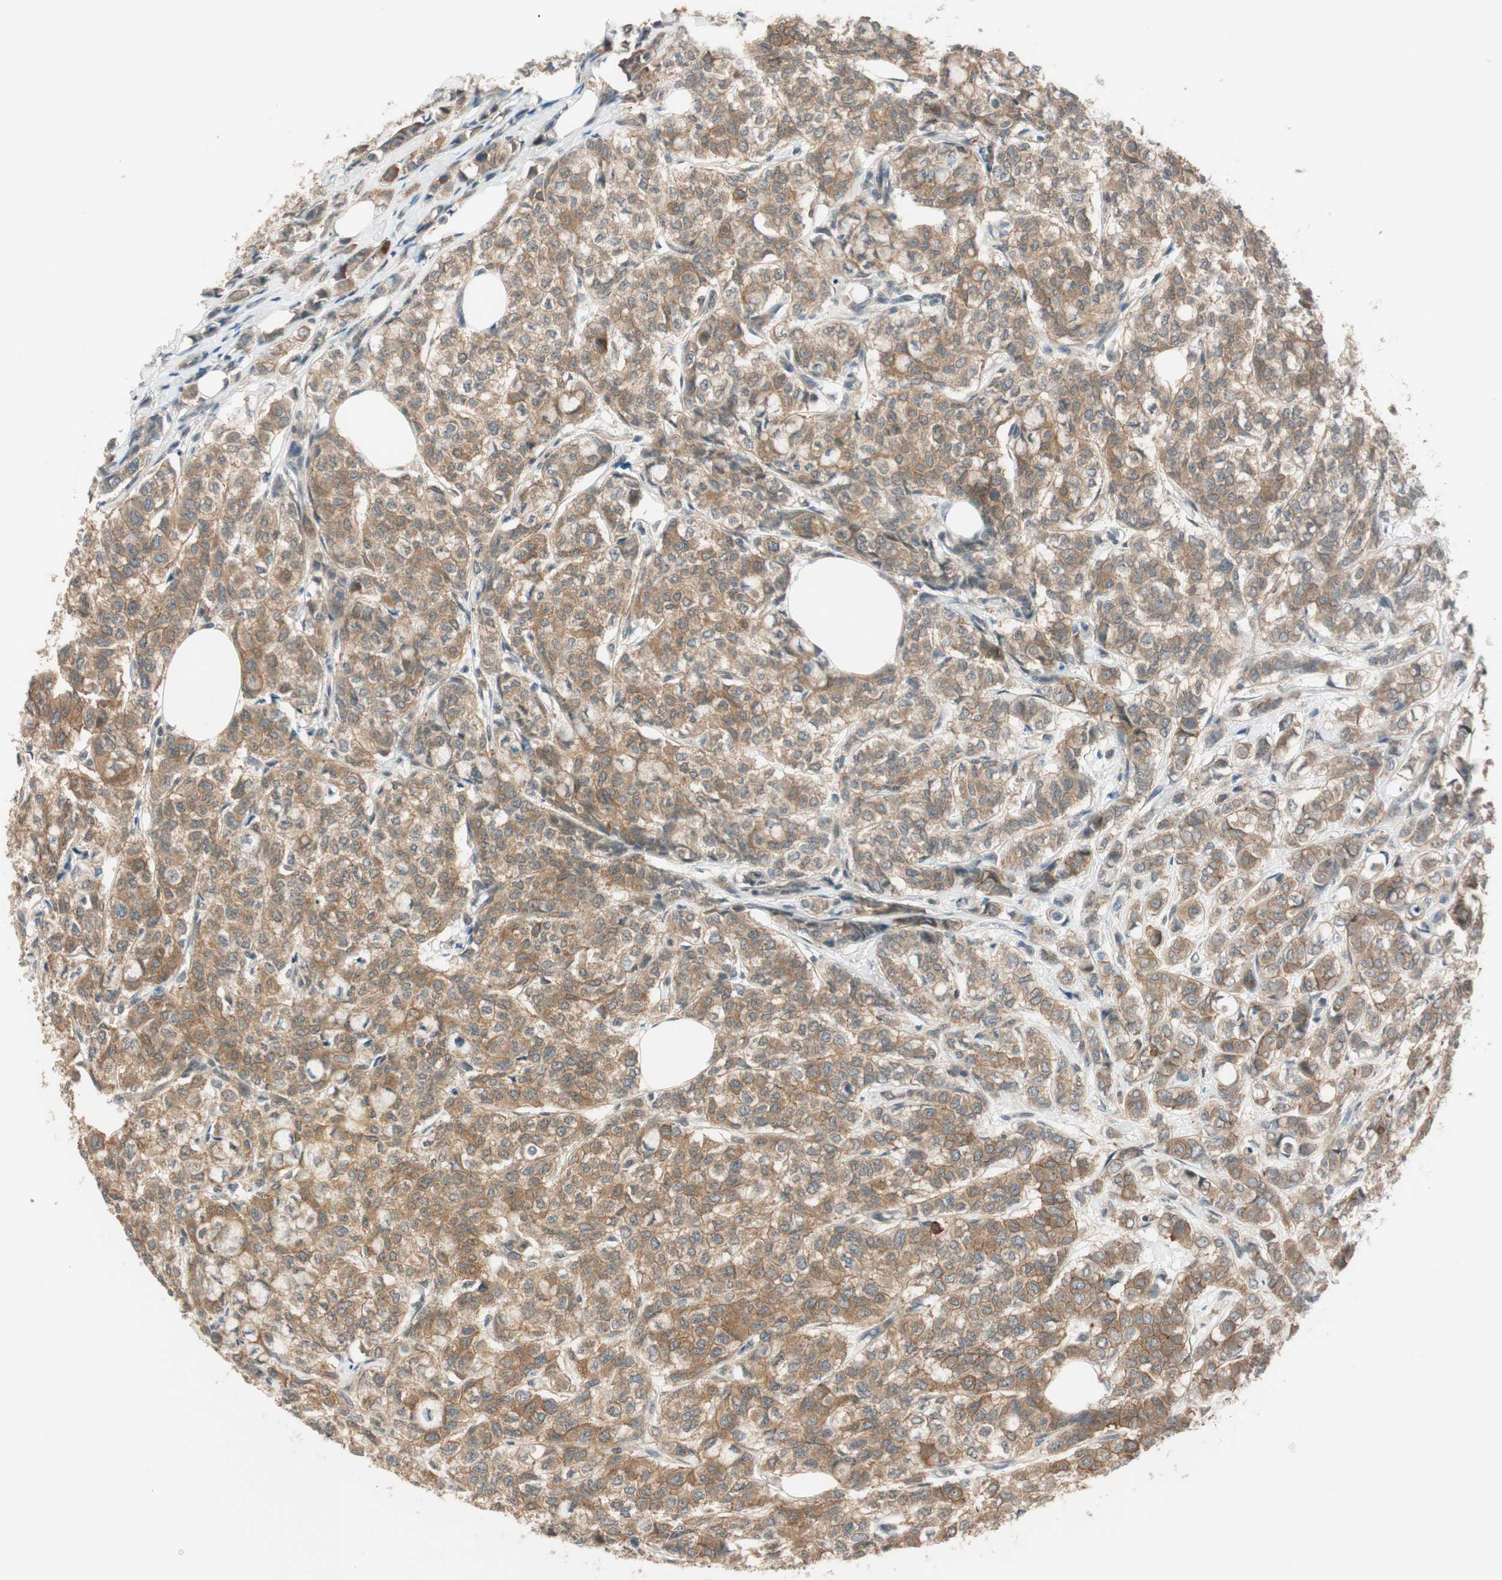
{"staining": {"intensity": "moderate", "quantity": ">75%", "location": "cytoplasmic/membranous"}, "tissue": "breast cancer", "cell_type": "Tumor cells", "image_type": "cancer", "snomed": [{"axis": "morphology", "description": "Lobular carcinoma"}, {"axis": "topography", "description": "Breast"}], "caption": "Immunohistochemistry (IHC) (DAB (3,3'-diaminobenzidine)) staining of breast cancer exhibits moderate cytoplasmic/membranous protein staining in approximately >75% of tumor cells.", "gene": "PSMD8", "patient": {"sex": "female", "age": 60}}